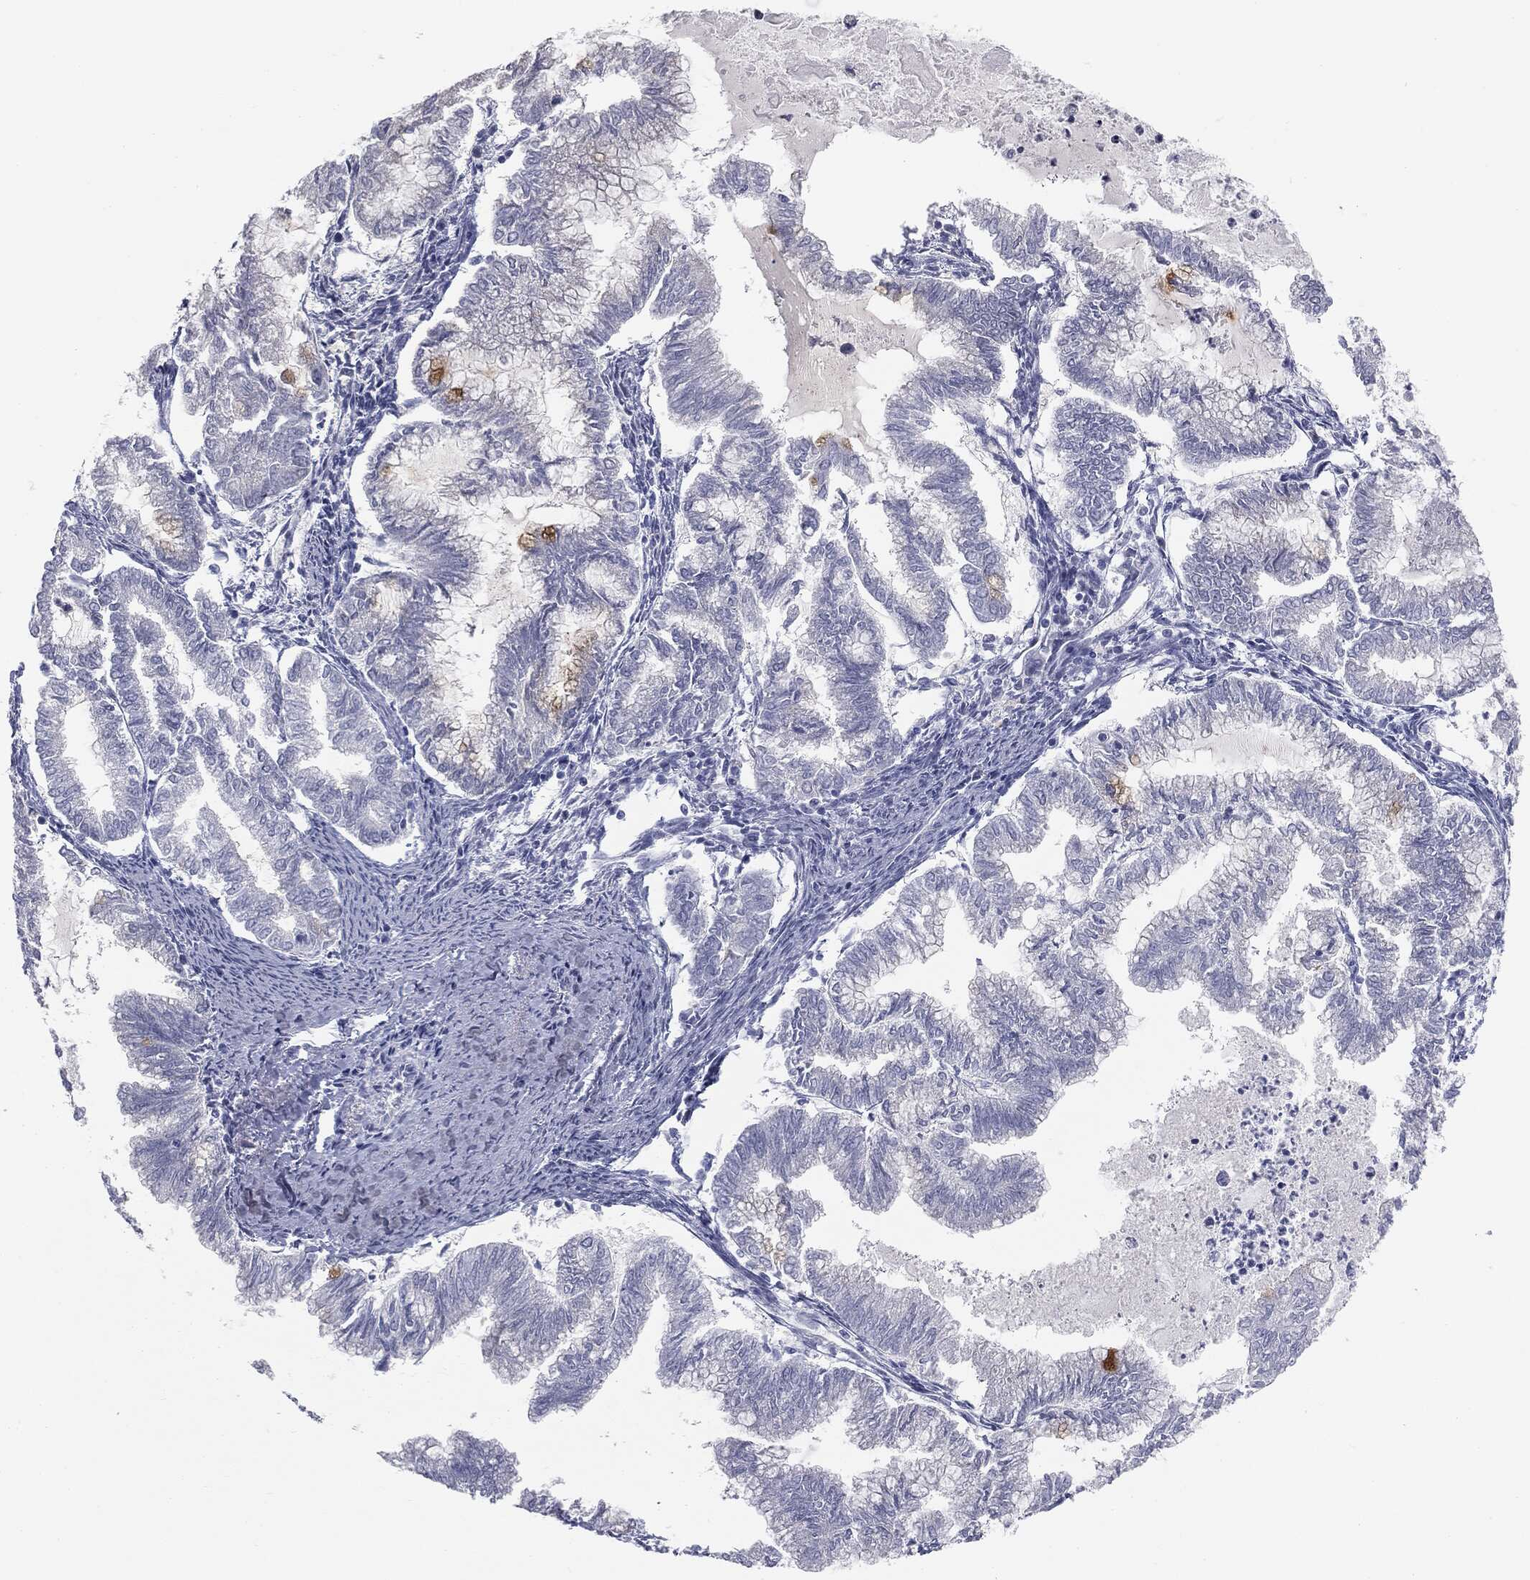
{"staining": {"intensity": "moderate", "quantity": "<25%", "location": "cytoplasmic/membranous"}, "tissue": "endometrial cancer", "cell_type": "Tumor cells", "image_type": "cancer", "snomed": [{"axis": "morphology", "description": "Adenocarcinoma, NOS"}, {"axis": "topography", "description": "Endometrium"}], "caption": "The immunohistochemical stain shows moderate cytoplasmic/membranous staining in tumor cells of endometrial adenocarcinoma tissue.", "gene": "MUC5AC", "patient": {"sex": "female", "age": 79}}